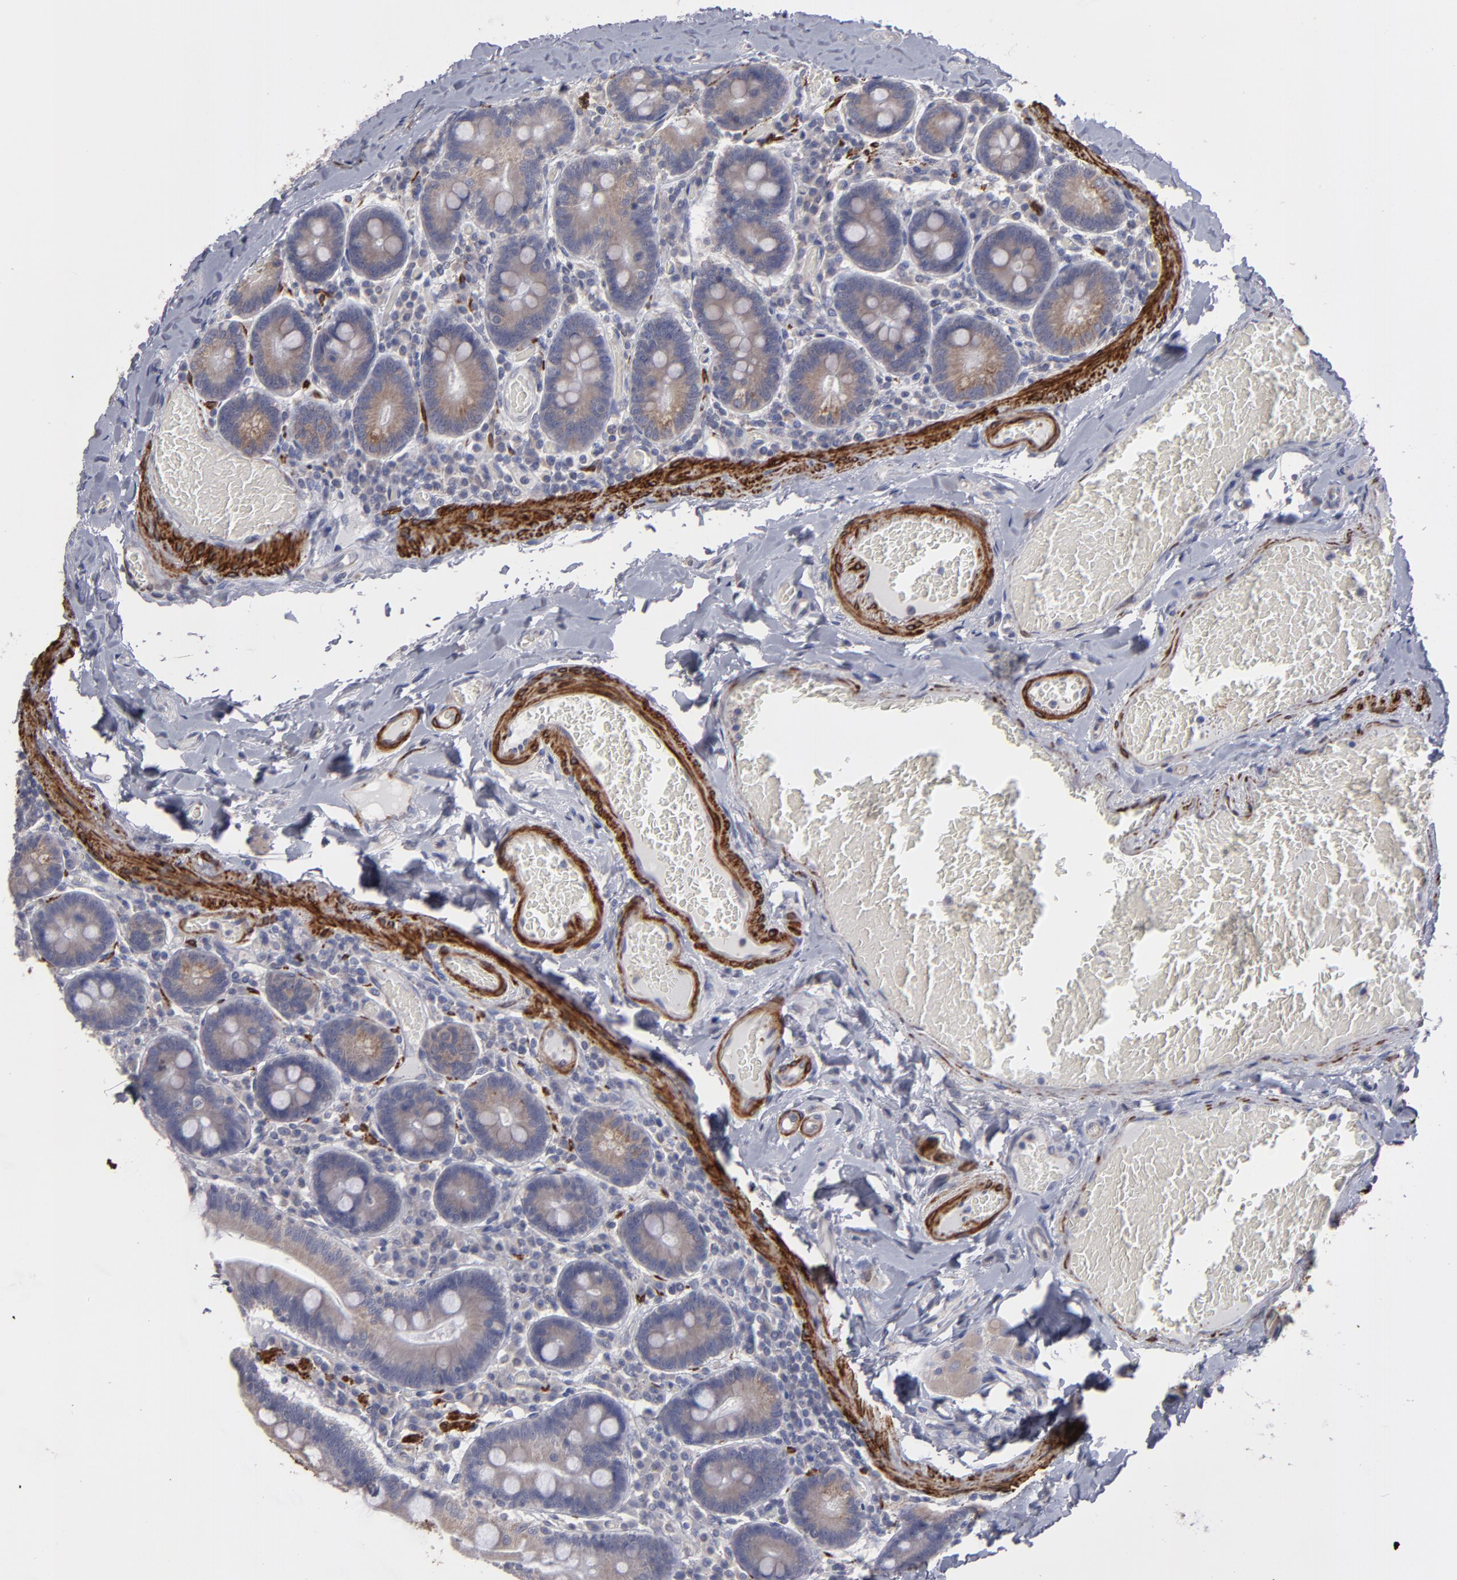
{"staining": {"intensity": "weak", "quantity": ">75%", "location": "cytoplasmic/membranous"}, "tissue": "duodenum", "cell_type": "Glandular cells", "image_type": "normal", "snomed": [{"axis": "morphology", "description": "Normal tissue, NOS"}, {"axis": "topography", "description": "Duodenum"}], "caption": "The micrograph displays immunohistochemical staining of benign duodenum. There is weak cytoplasmic/membranous expression is present in about >75% of glandular cells. The staining is performed using DAB (3,3'-diaminobenzidine) brown chromogen to label protein expression. The nuclei are counter-stained blue using hematoxylin.", "gene": "SLMAP", "patient": {"sex": "male", "age": 66}}